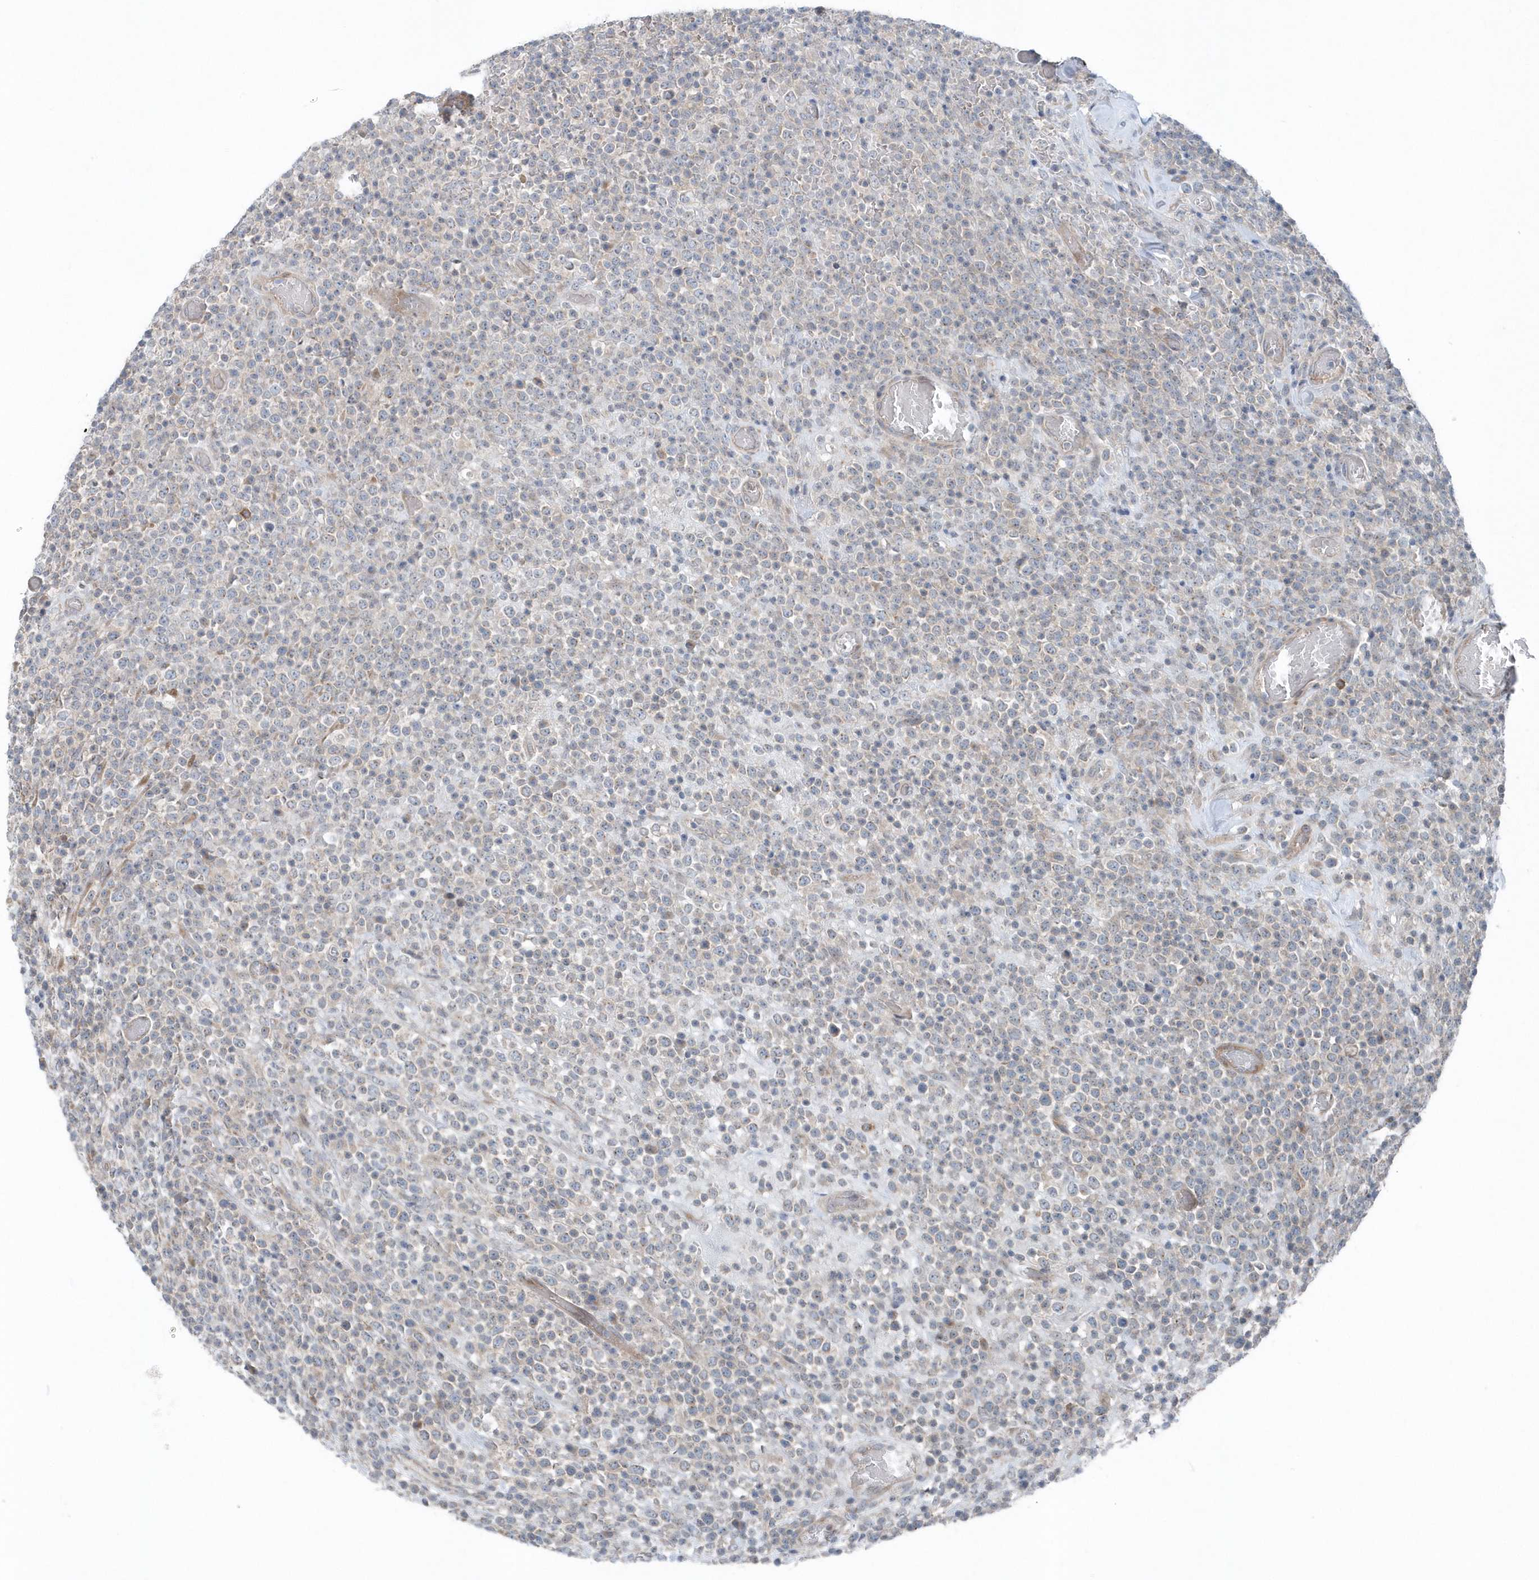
{"staining": {"intensity": "negative", "quantity": "none", "location": "none"}, "tissue": "lymphoma", "cell_type": "Tumor cells", "image_type": "cancer", "snomed": [{"axis": "morphology", "description": "Malignant lymphoma, non-Hodgkin's type, High grade"}, {"axis": "topography", "description": "Colon"}], "caption": "Immunohistochemical staining of human lymphoma displays no significant positivity in tumor cells. The staining was performed using DAB to visualize the protein expression in brown, while the nuclei were stained in blue with hematoxylin (Magnification: 20x).", "gene": "MCC", "patient": {"sex": "female", "age": 53}}